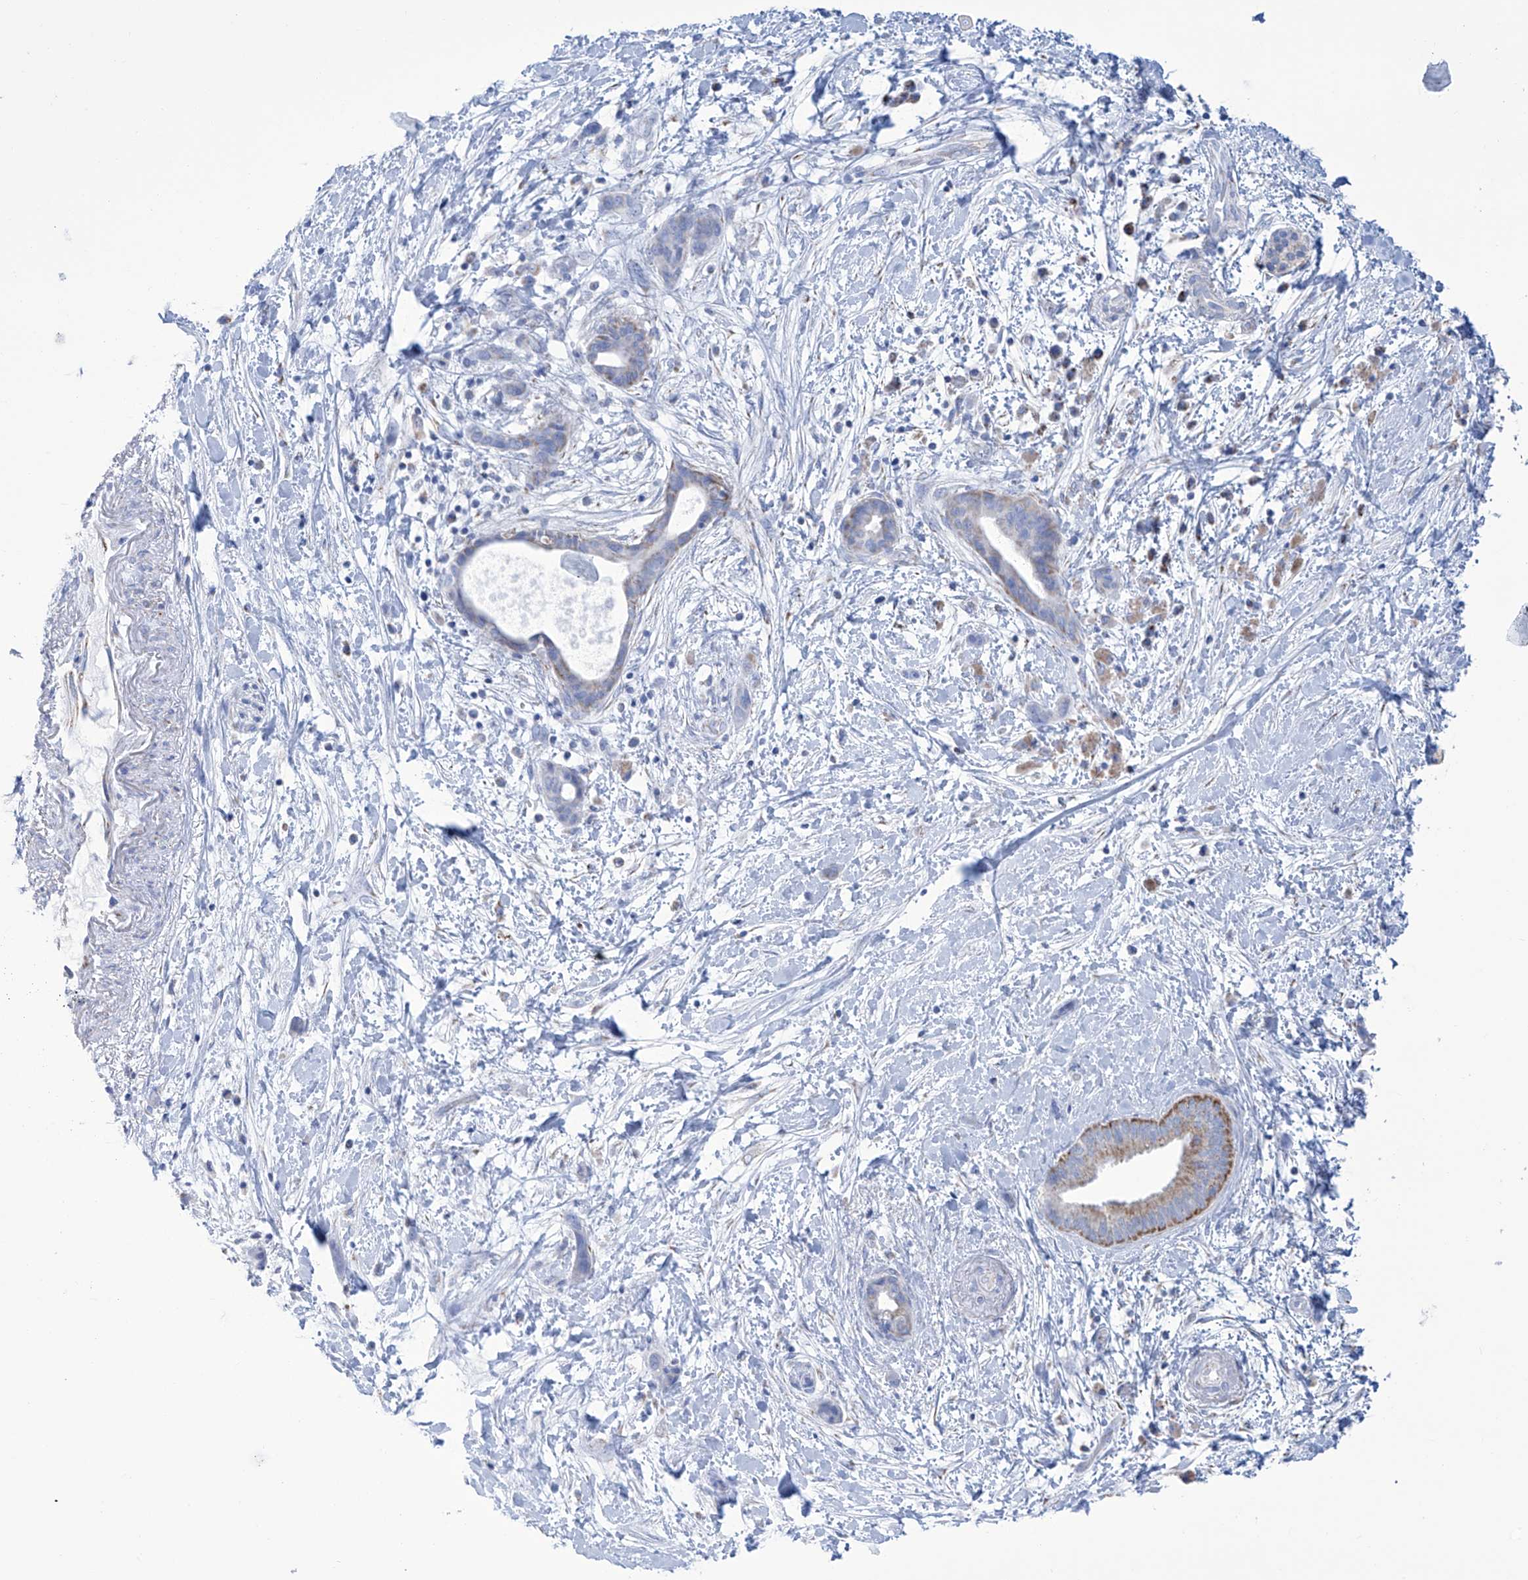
{"staining": {"intensity": "negative", "quantity": "none", "location": "none"}, "tissue": "pancreatic cancer", "cell_type": "Tumor cells", "image_type": "cancer", "snomed": [{"axis": "morphology", "description": "Normal tissue, NOS"}, {"axis": "morphology", "description": "Adenocarcinoma, NOS"}, {"axis": "topography", "description": "Pancreas"}, {"axis": "topography", "description": "Peripheral nerve tissue"}], "caption": "A histopathology image of human pancreatic cancer is negative for staining in tumor cells. The staining was performed using DAB (3,3'-diaminobenzidine) to visualize the protein expression in brown, while the nuclei were stained in blue with hematoxylin (Magnification: 20x).", "gene": "ALDH6A1", "patient": {"sex": "female", "age": 63}}